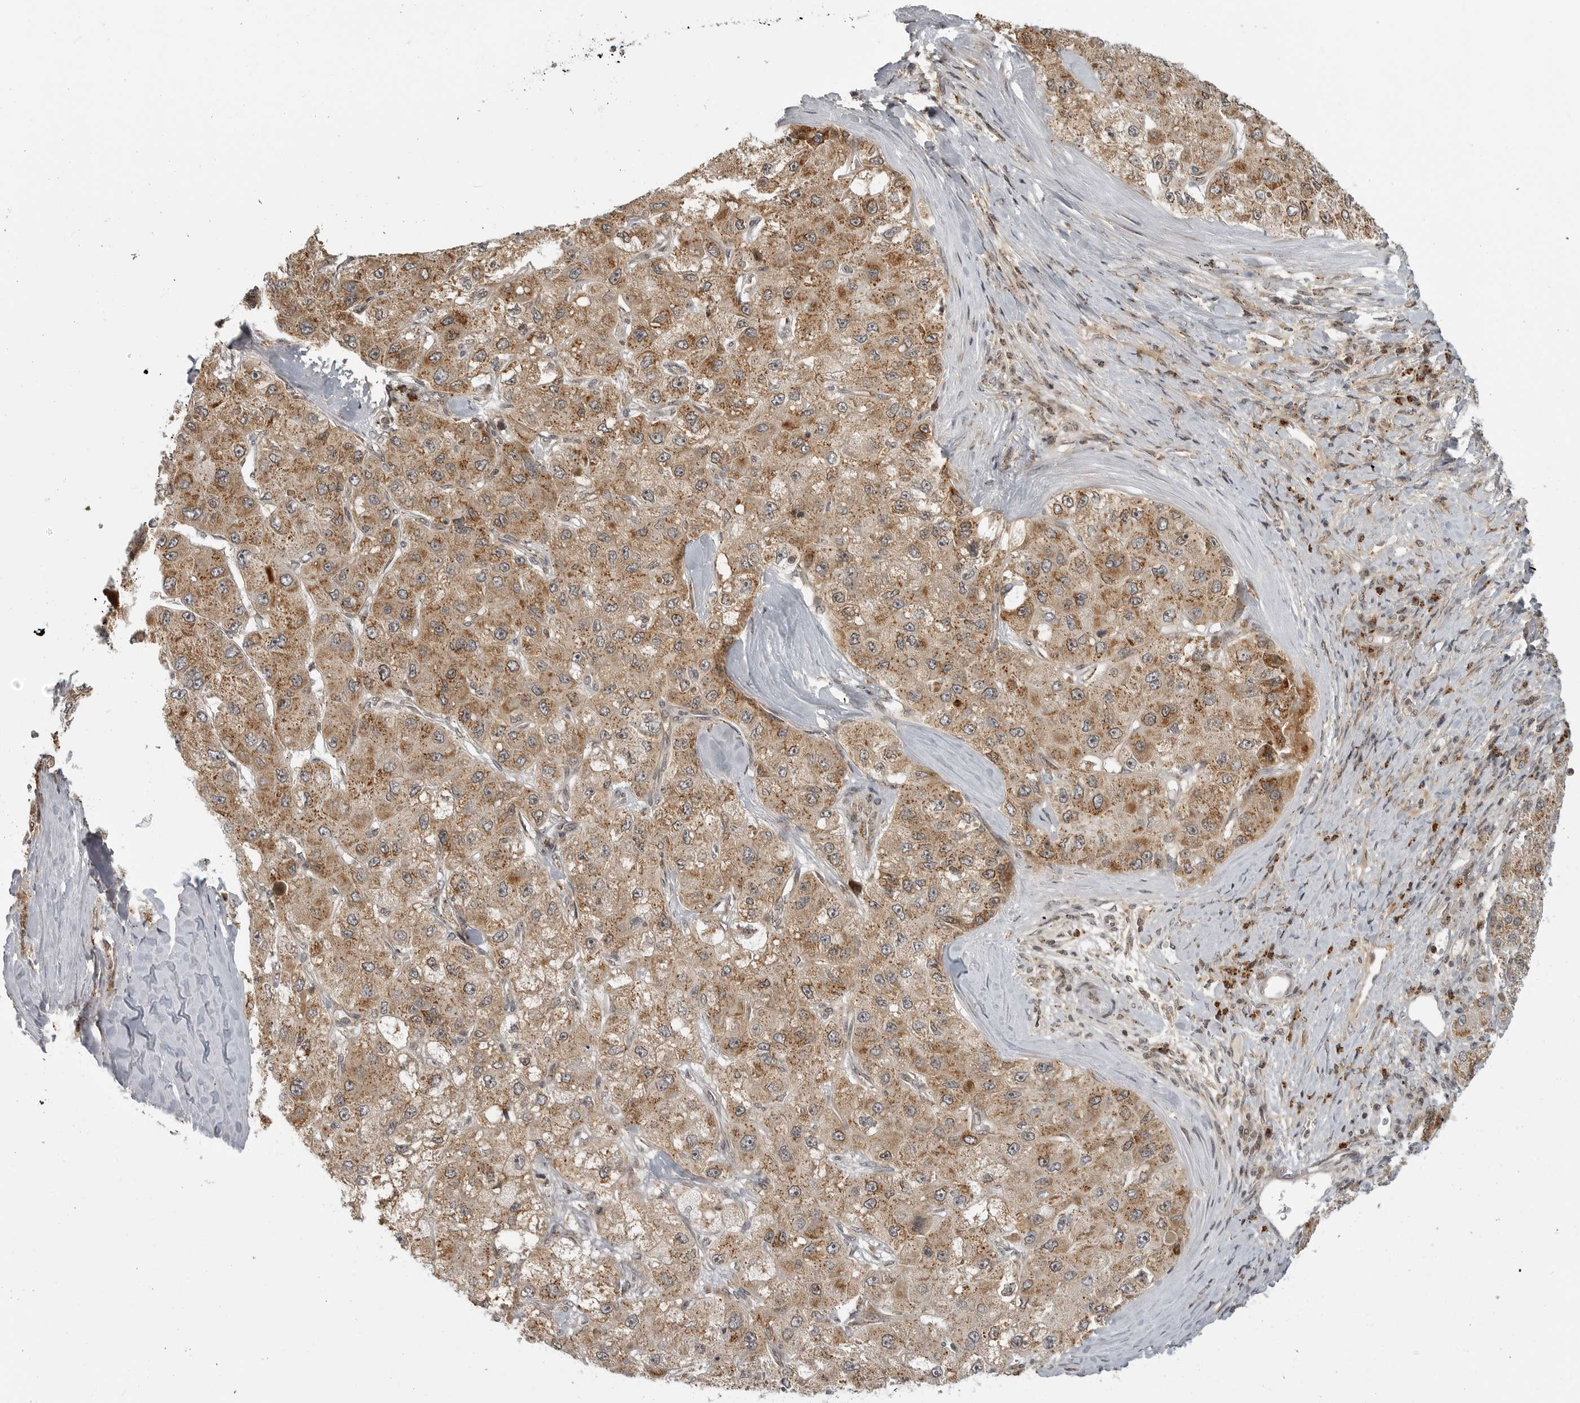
{"staining": {"intensity": "moderate", "quantity": ">75%", "location": "cytoplasmic/membranous"}, "tissue": "liver cancer", "cell_type": "Tumor cells", "image_type": "cancer", "snomed": [{"axis": "morphology", "description": "Carcinoma, Hepatocellular, NOS"}, {"axis": "topography", "description": "Liver"}], "caption": "There is medium levels of moderate cytoplasmic/membranous staining in tumor cells of liver cancer, as demonstrated by immunohistochemical staining (brown color).", "gene": "COPA", "patient": {"sex": "male", "age": 80}}